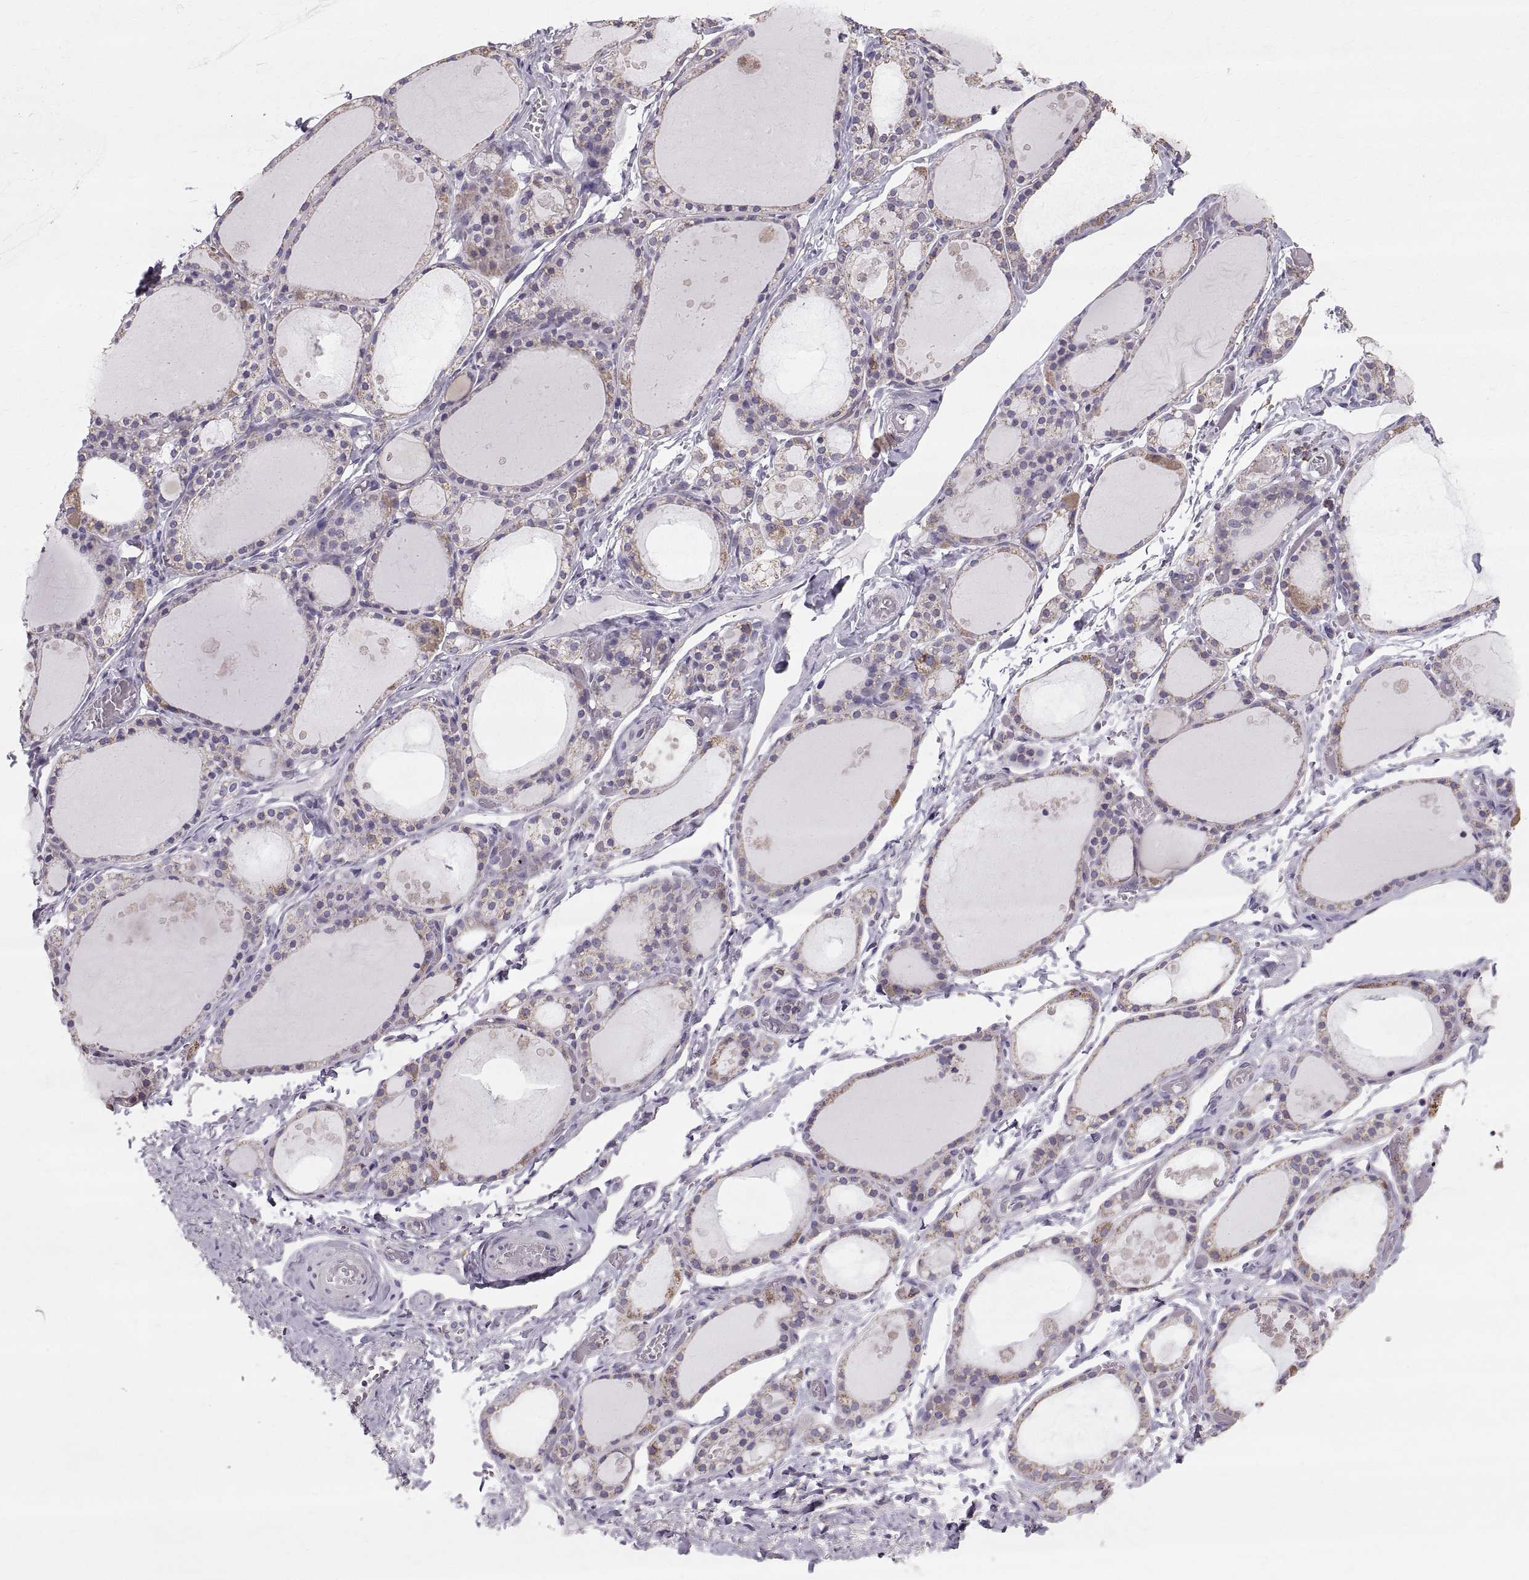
{"staining": {"intensity": "weak", "quantity": "<25%", "location": "cytoplasmic/membranous"}, "tissue": "thyroid gland", "cell_type": "Glandular cells", "image_type": "normal", "snomed": [{"axis": "morphology", "description": "Normal tissue, NOS"}, {"axis": "topography", "description": "Thyroid gland"}], "caption": "The IHC micrograph has no significant positivity in glandular cells of thyroid gland. (DAB immunohistochemistry (IHC) with hematoxylin counter stain).", "gene": "STMND1", "patient": {"sex": "male", "age": 68}}